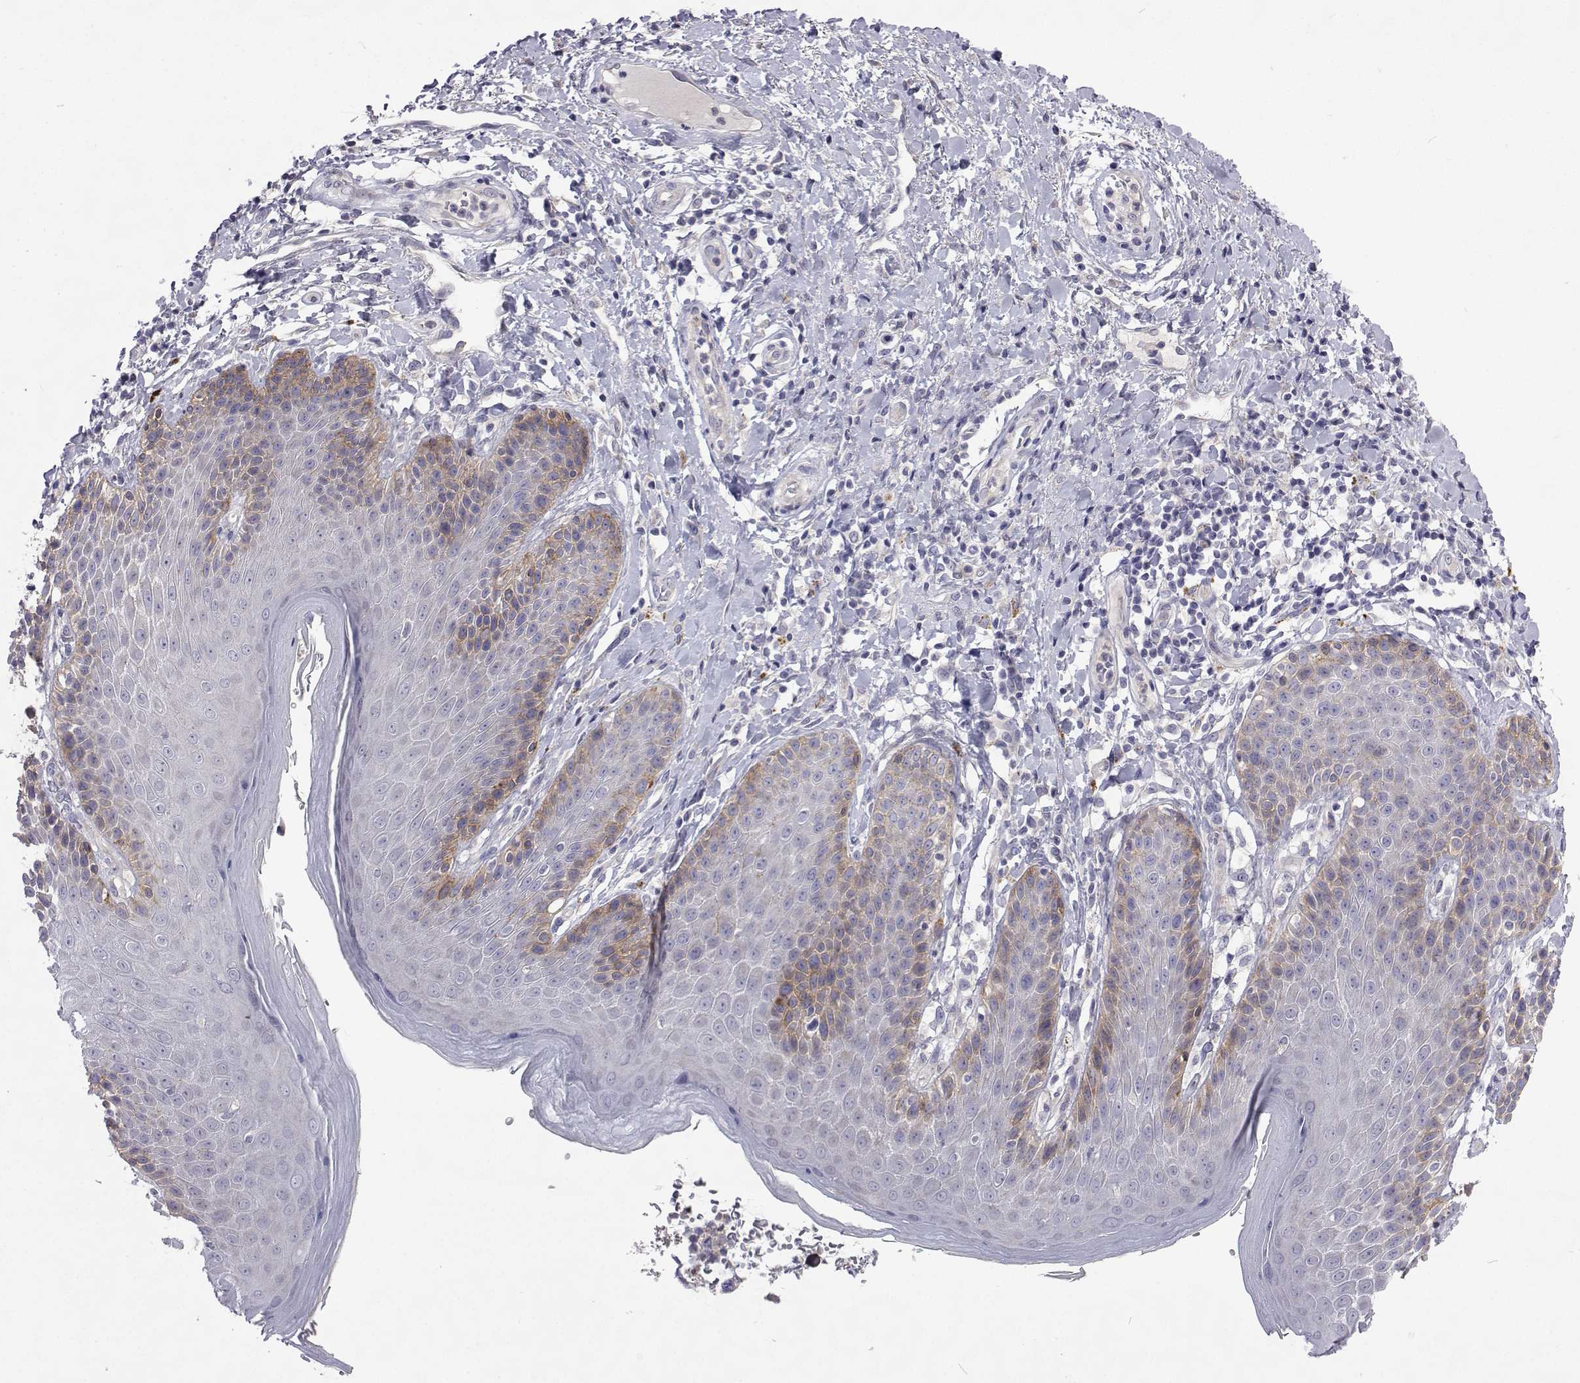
{"staining": {"intensity": "negative", "quantity": "none", "location": "none"}, "tissue": "skin", "cell_type": "Epidermal cells", "image_type": "normal", "snomed": [{"axis": "morphology", "description": "Normal tissue, NOS"}, {"axis": "topography", "description": "Anal"}, {"axis": "topography", "description": "Peripheral nerve tissue"}], "caption": "Epidermal cells show no significant expression in benign skin. Nuclei are stained in blue.", "gene": "NPR3", "patient": {"sex": "male", "age": 51}}